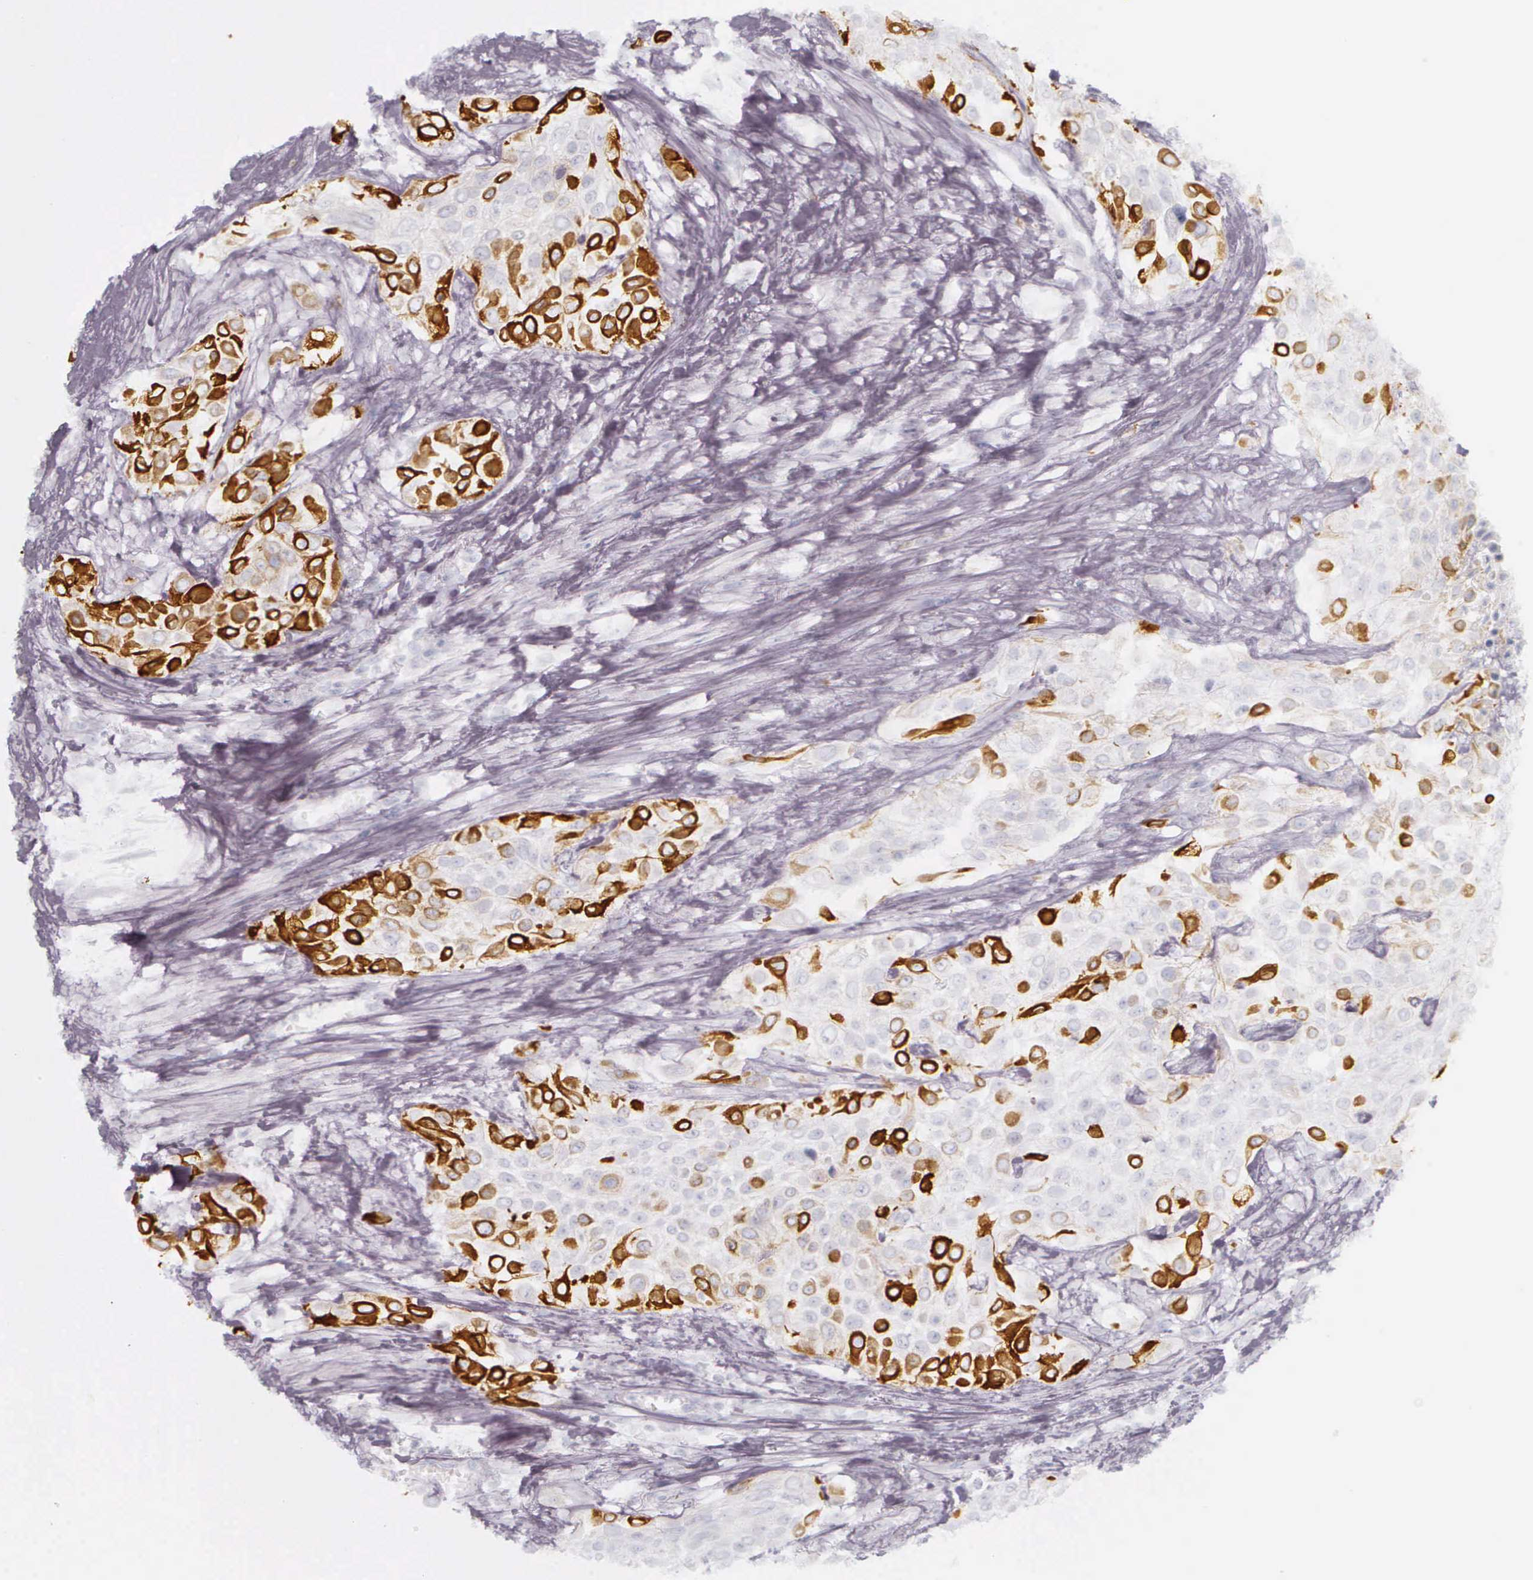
{"staining": {"intensity": "strong", "quantity": "25%-75%", "location": "cytoplasmic/membranous"}, "tissue": "urothelial cancer", "cell_type": "Tumor cells", "image_type": "cancer", "snomed": [{"axis": "morphology", "description": "Urothelial carcinoma, High grade"}, {"axis": "topography", "description": "Urinary bladder"}], "caption": "Human urothelial carcinoma (high-grade) stained with a brown dye exhibits strong cytoplasmic/membranous positive staining in approximately 25%-75% of tumor cells.", "gene": "KRT14", "patient": {"sex": "male", "age": 57}}